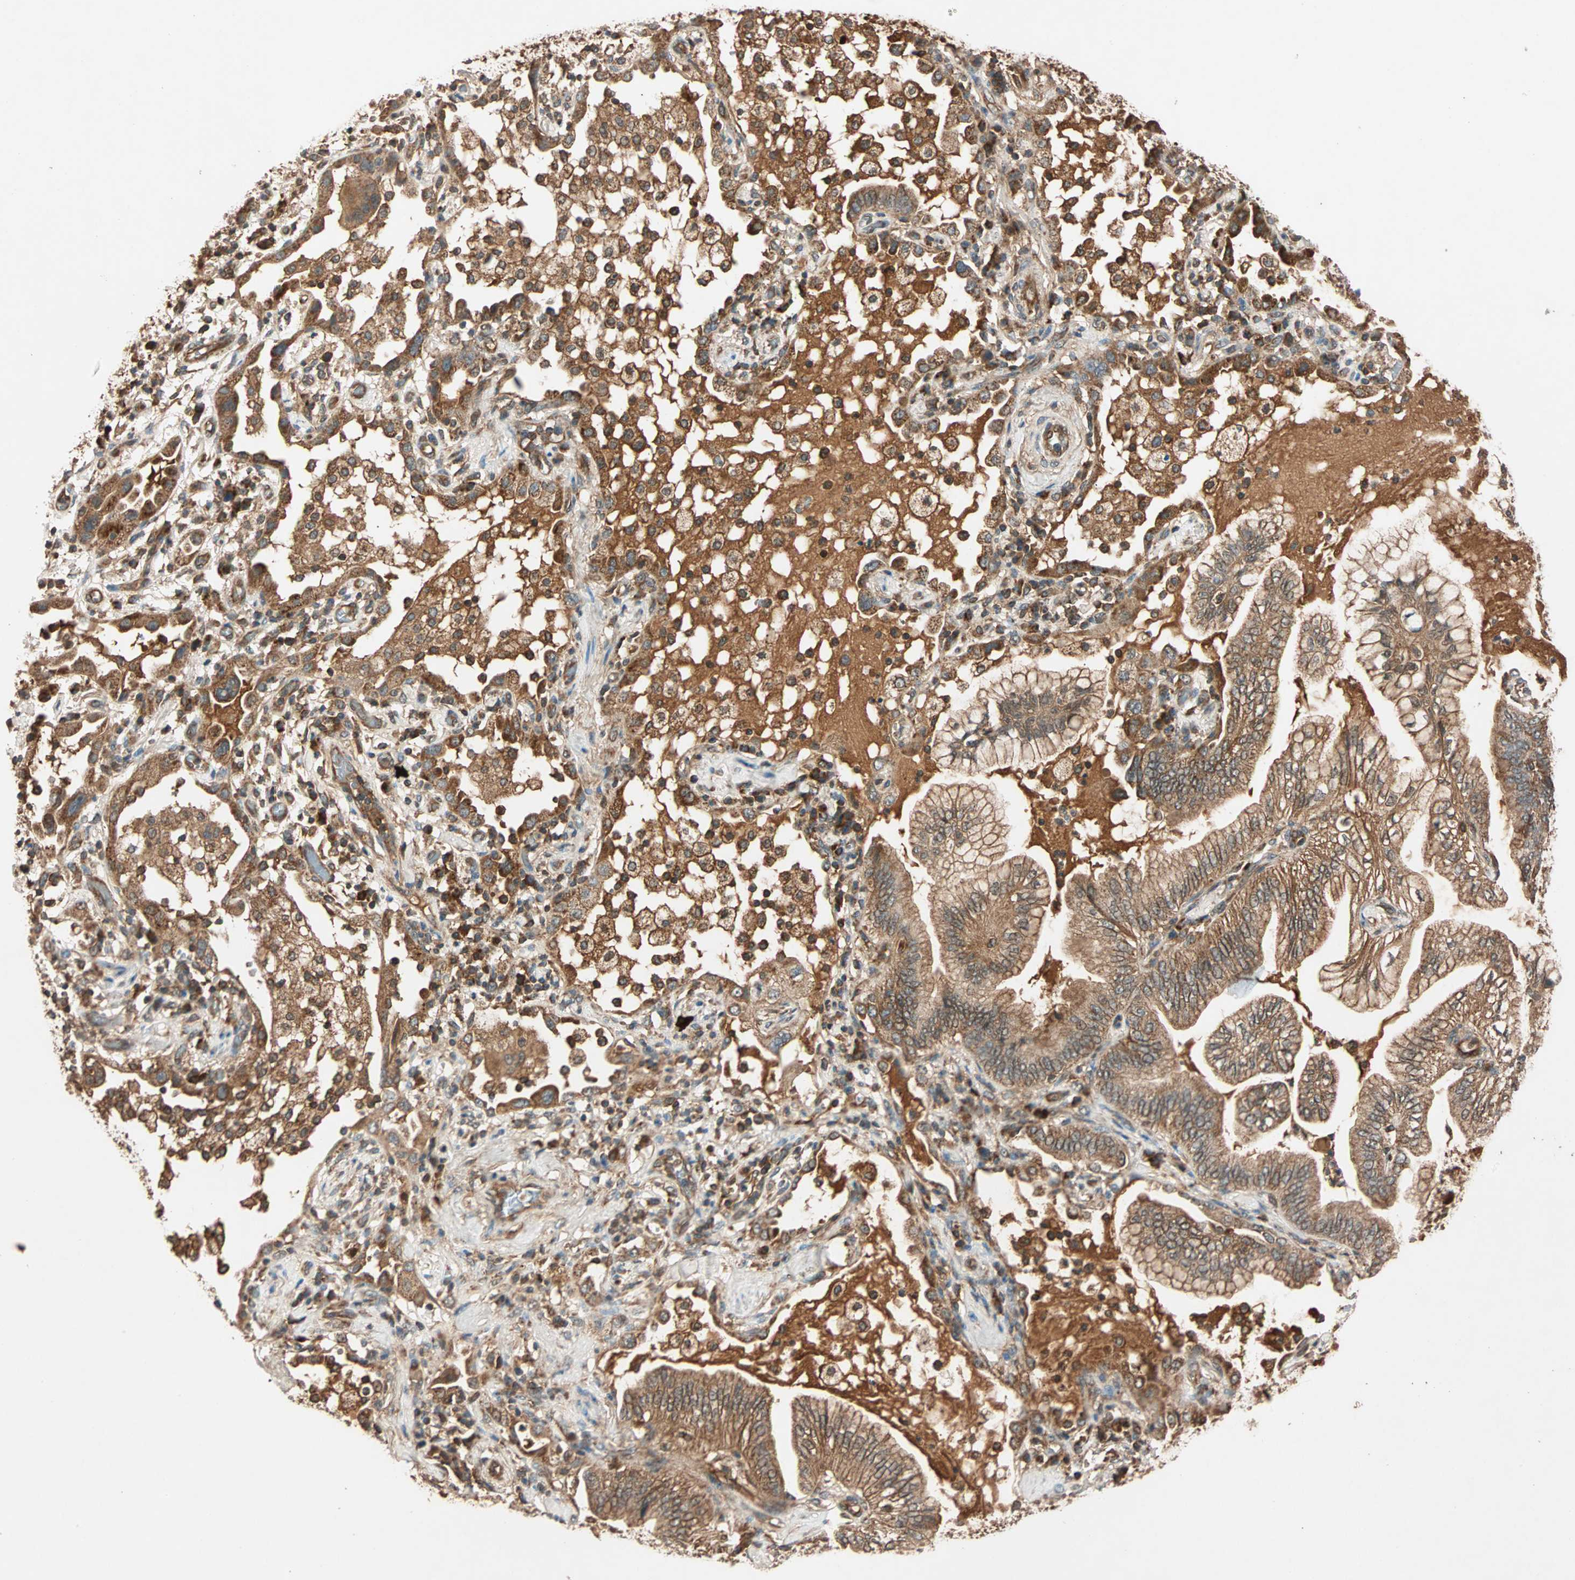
{"staining": {"intensity": "moderate", "quantity": ">75%", "location": "cytoplasmic/membranous"}, "tissue": "lung cancer", "cell_type": "Tumor cells", "image_type": "cancer", "snomed": [{"axis": "morphology", "description": "Normal tissue, NOS"}, {"axis": "morphology", "description": "Adenocarcinoma, NOS"}, {"axis": "topography", "description": "Bronchus"}, {"axis": "topography", "description": "Lung"}], "caption": "Protein staining of lung adenocarcinoma tissue reveals moderate cytoplasmic/membranous positivity in about >75% of tumor cells.", "gene": "MAPK1", "patient": {"sex": "female", "age": 70}}